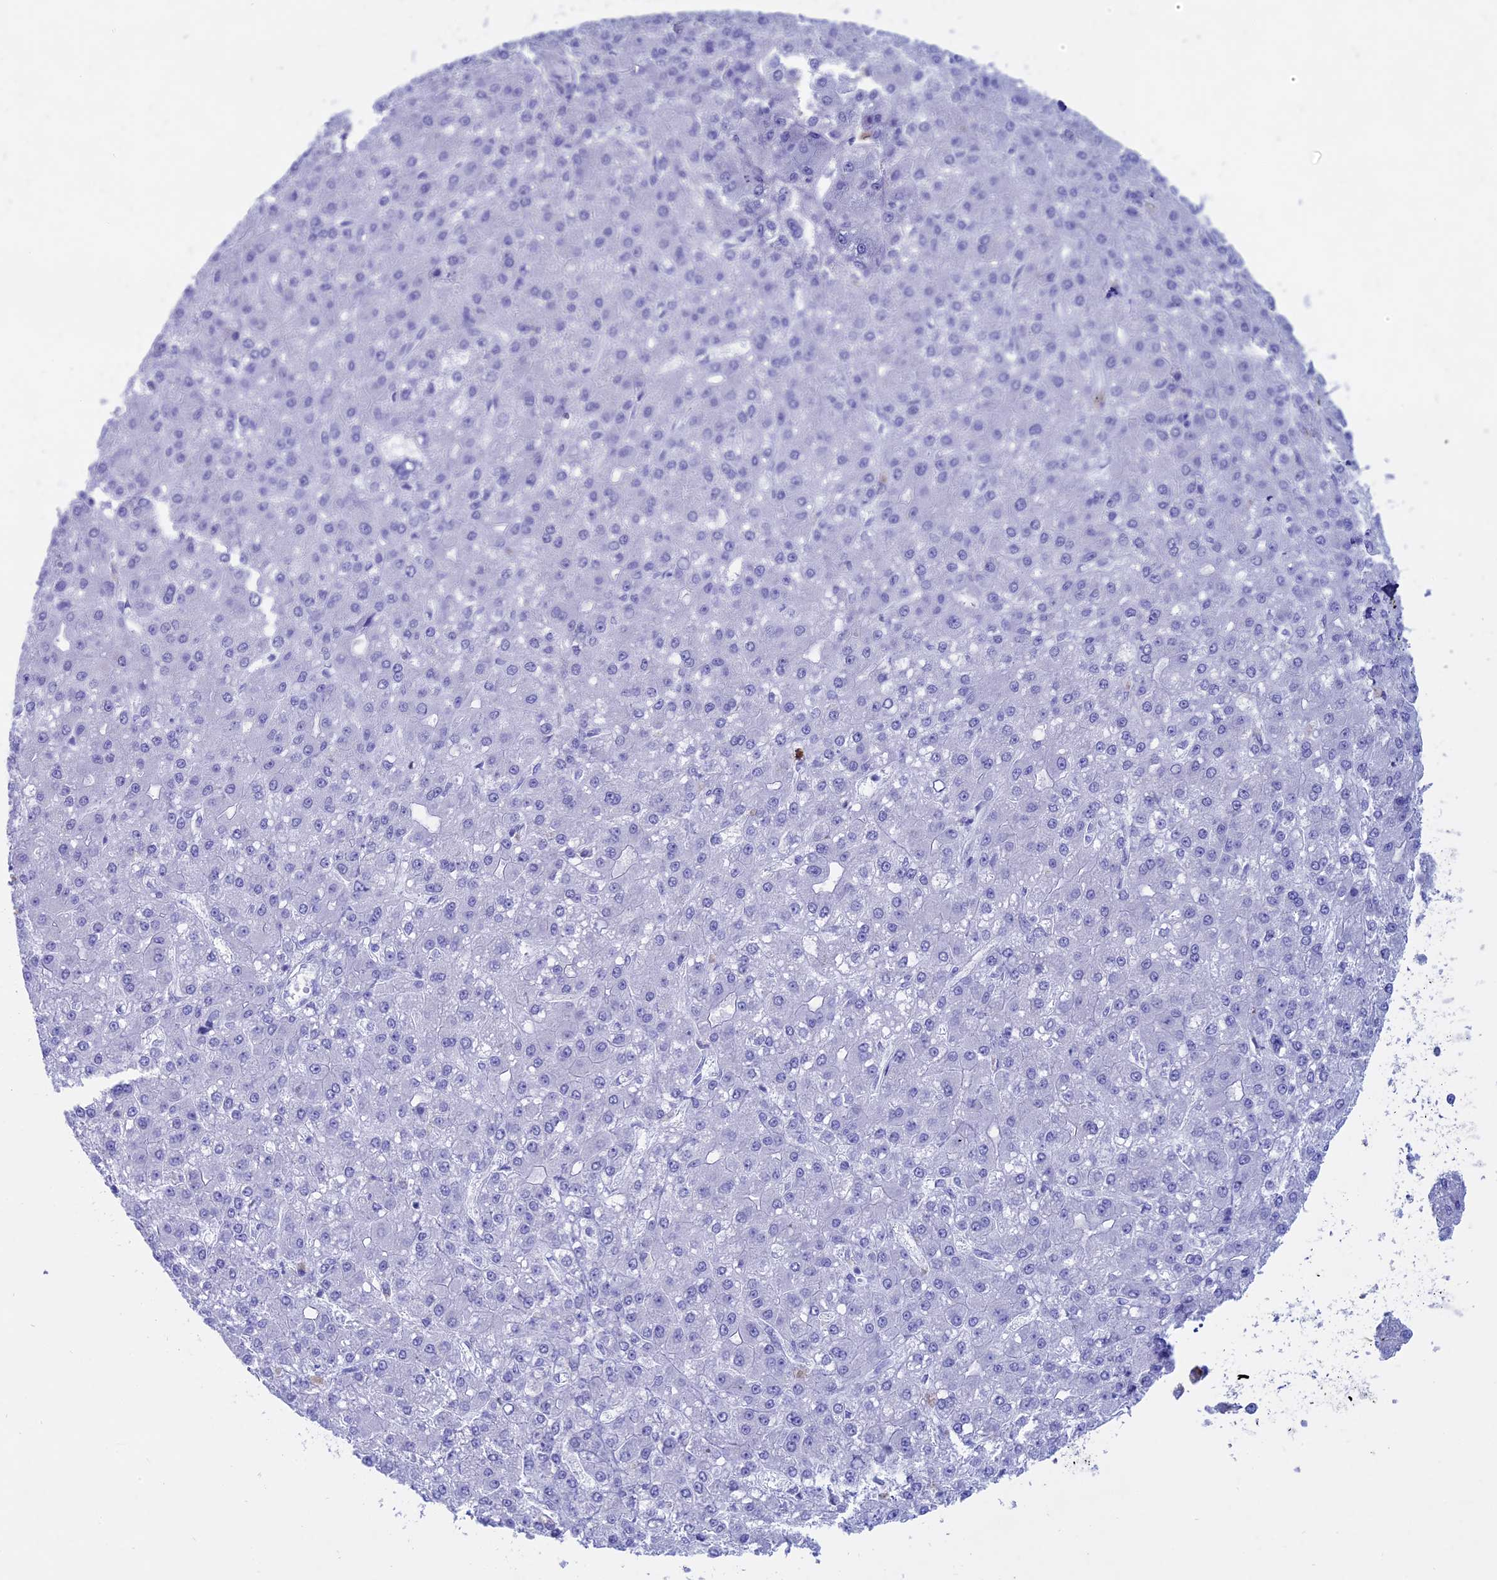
{"staining": {"intensity": "negative", "quantity": "none", "location": "none"}, "tissue": "liver cancer", "cell_type": "Tumor cells", "image_type": "cancer", "snomed": [{"axis": "morphology", "description": "Carcinoma, Hepatocellular, NOS"}, {"axis": "topography", "description": "Liver"}], "caption": "Tumor cells are negative for protein expression in human liver cancer (hepatocellular carcinoma).", "gene": "OR2AE1", "patient": {"sex": "male", "age": 67}}